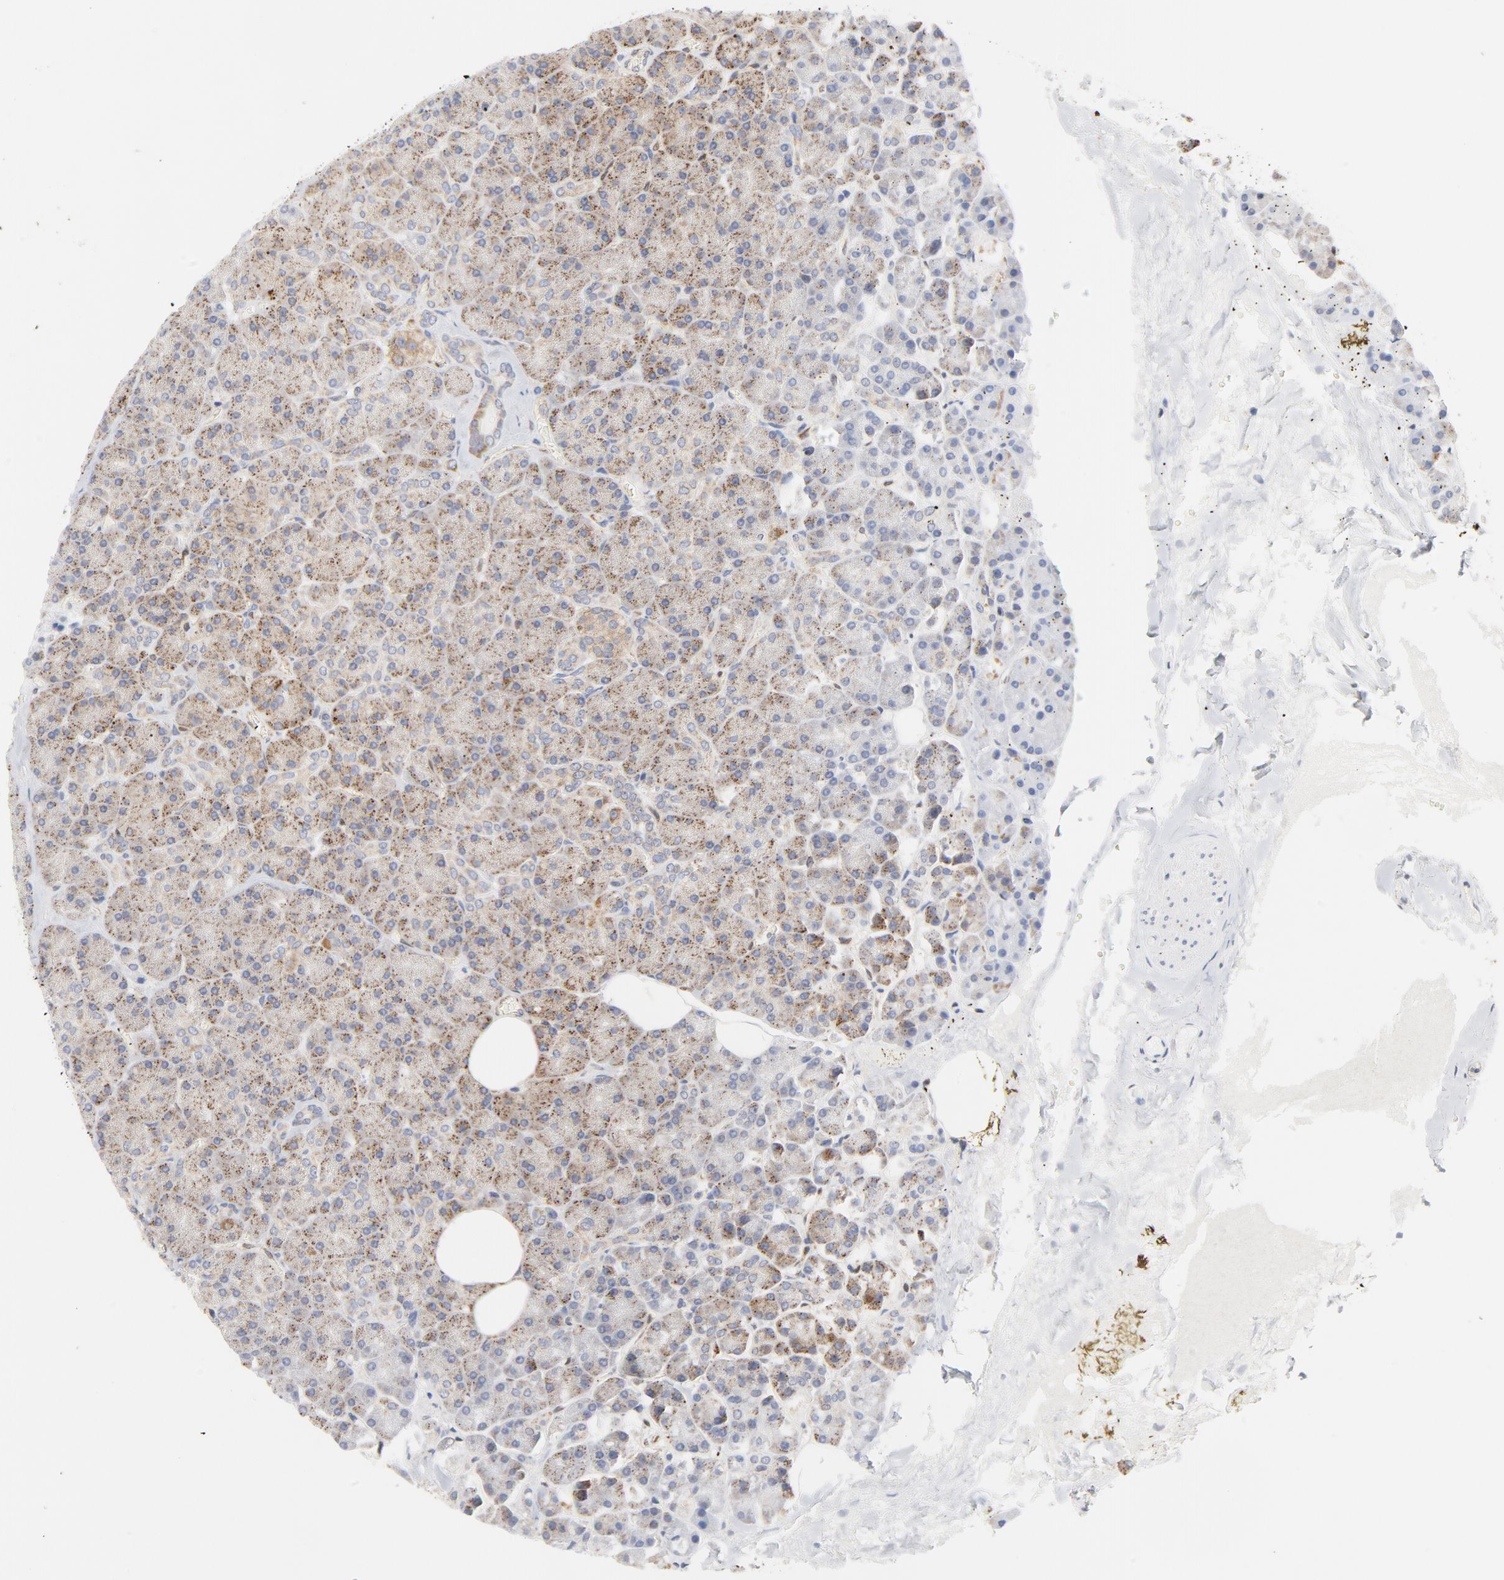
{"staining": {"intensity": "moderate", "quantity": ">75%", "location": "cytoplasmic/membranous"}, "tissue": "pancreas", "cell_type": "Exocrine glandular cells", "image_type": "normal", "snomed": [{"axis": "morphology", "description": "Normal tissue, NOS"}, {"axis": "topography", "description": "Pancreas"}], "caption": "Exocrine glandular cells display medium levels of moderate cytoplasmic/membranous positivity in approximately >75% of cells in unremarkable pancreas.", "gene": "RAPGEF4", "patient": {"sex": "female", "age": 35}}